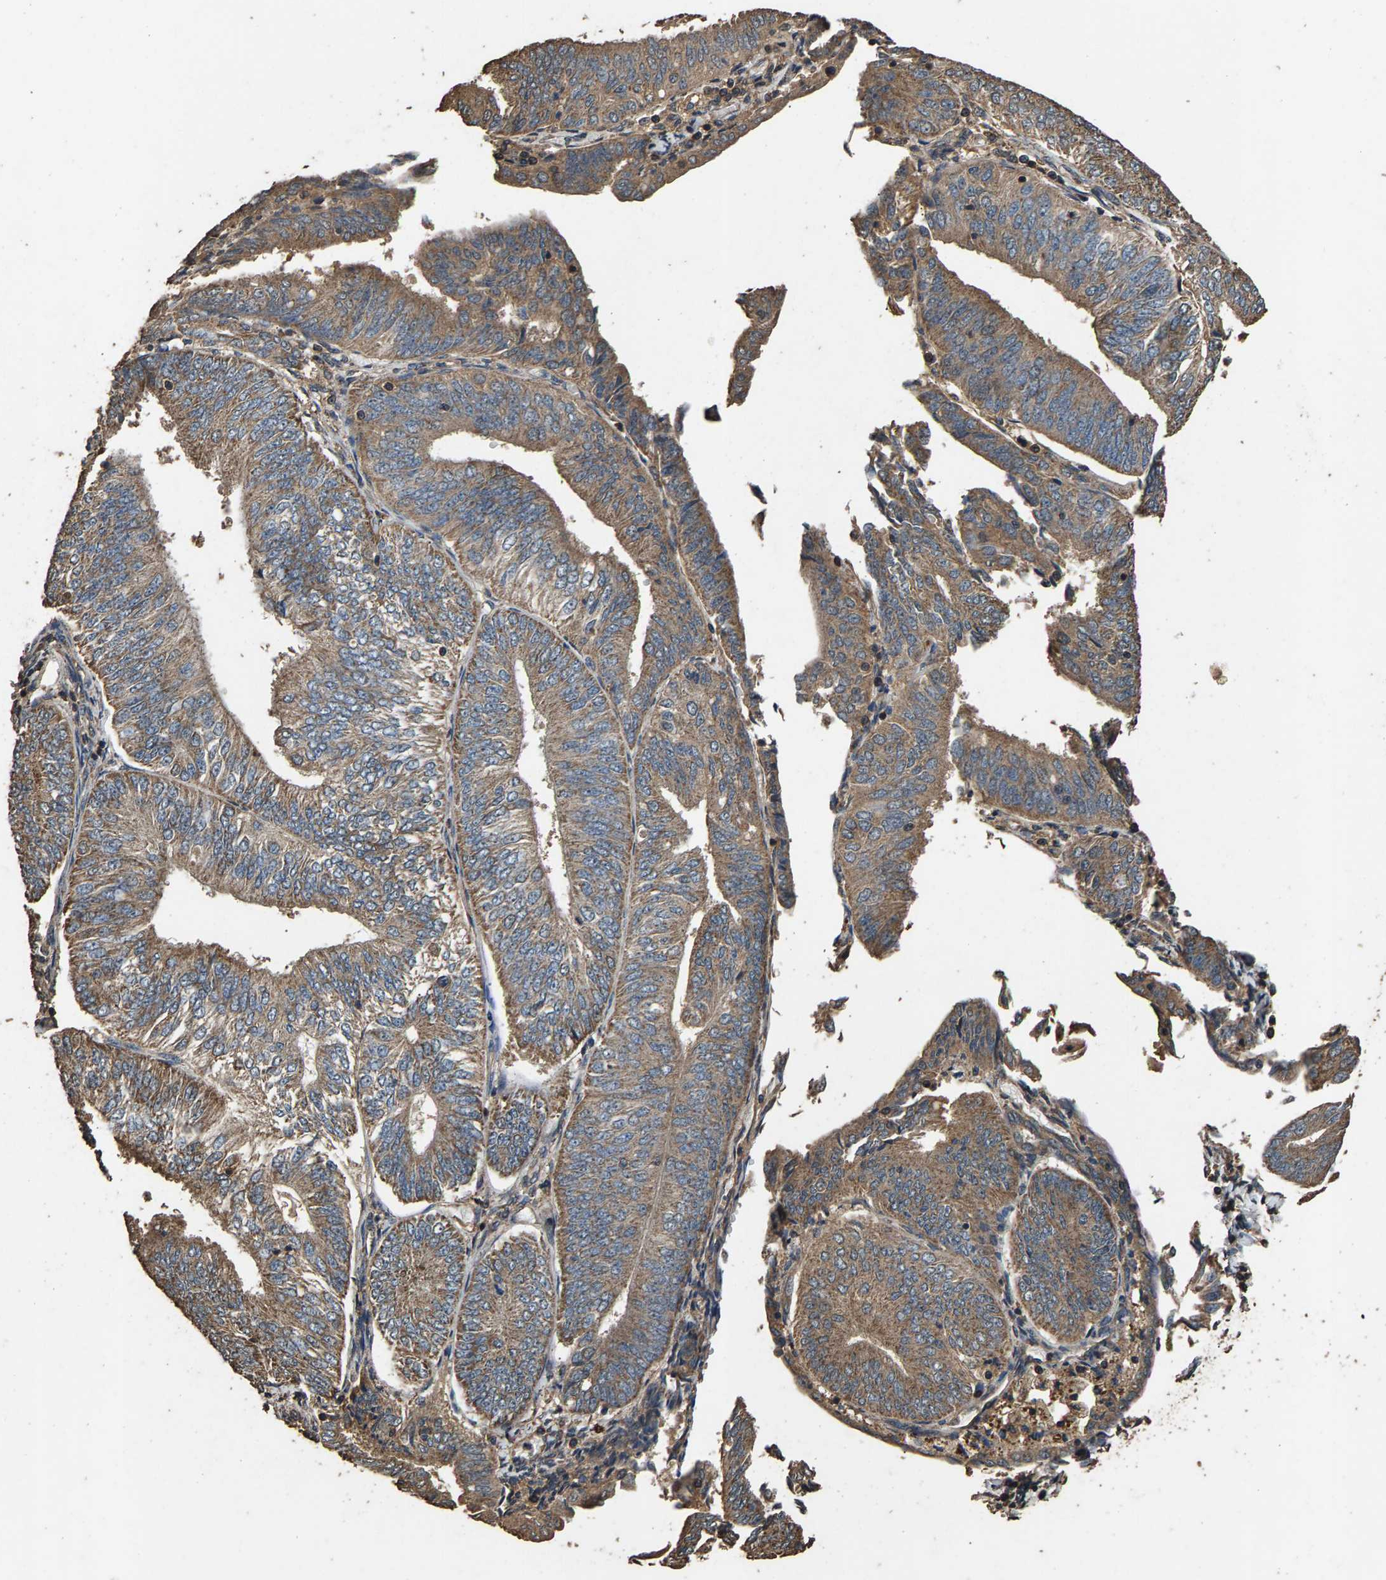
{"staining": {"intensity": "moderate", "quantity": ">75%", "location": "cytoplasmic/membranous"}, "tissue": "endometrial cancer", "cell_type": "Tumor cells", "image_type": "cancer", "snomed": [{"axis": "morphology", "description": "Adenocarcinoma, NOS"}, {"axis": "topography", "description": "Endometrium"}], "caption": "IHC (DAB (3,3'-diaminobenzidine)) staining of human endometrial cancer displays moderate cytoplasmic/membranous protein expression in about >75% of tumor cells. The protein is stained brown, and the nuclei are stained in blue (DAB (3,3'-diaminobenzidine) IHC with brightfield microscopy, high magnification).", "gene": "MRPL27", "patient": {"sex": "female", "age": 58}}